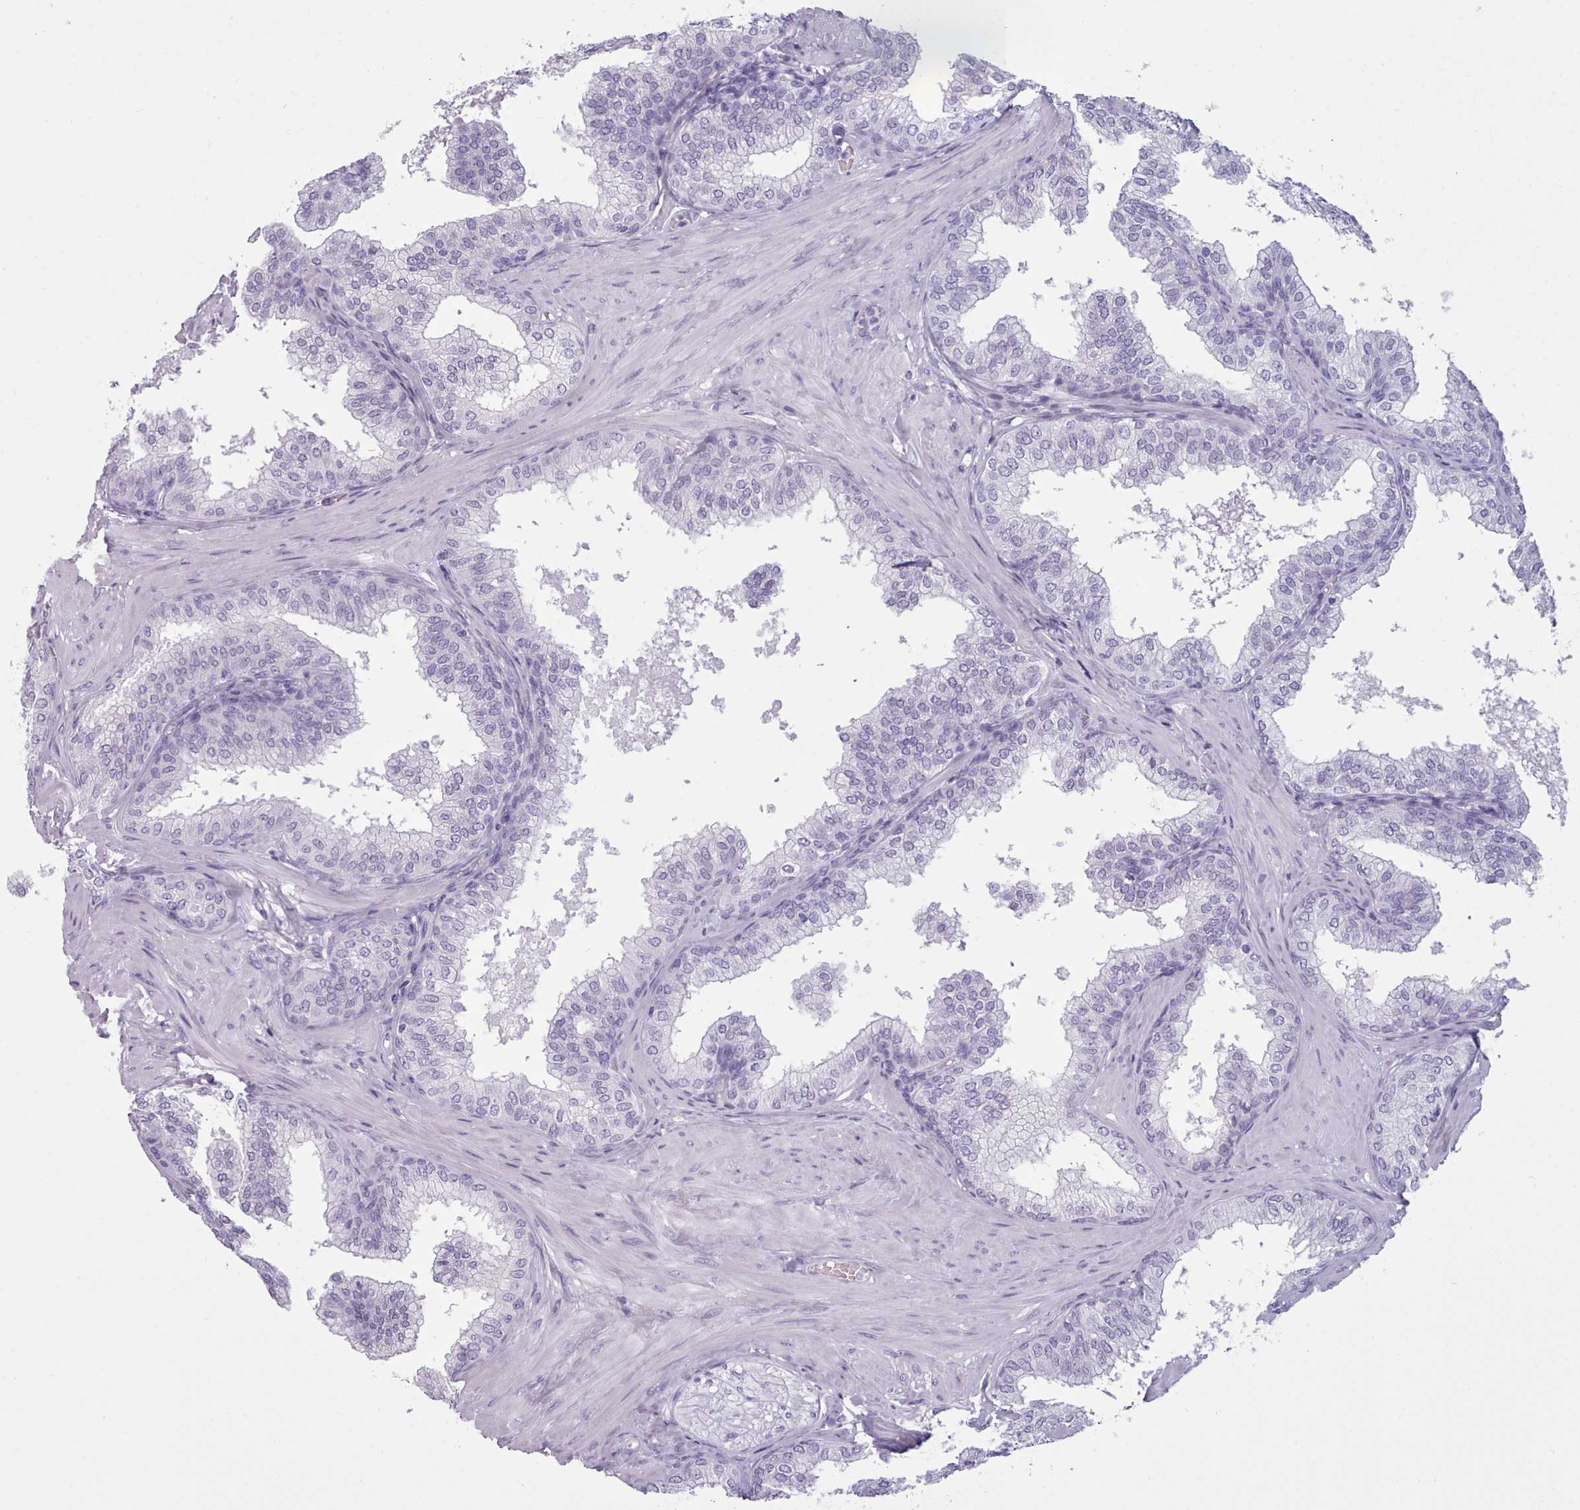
{"staining": {"intensity": "negative", "quantity": "none", "location": "none"}, "tissue": "prostate", "cell_type": "Glandular cells", "image_type": "normal", "snomed": [{"axis": "morphology", "description": "Normal tissue, NOS"}, {"axis": "topography", "description": "Prostate"}], "caption": "The micrograph demonstrates no significant staining in glandular cells of prostate.", "gene": "ZNF43", "patient": {"sex": "male", "age": 60}}